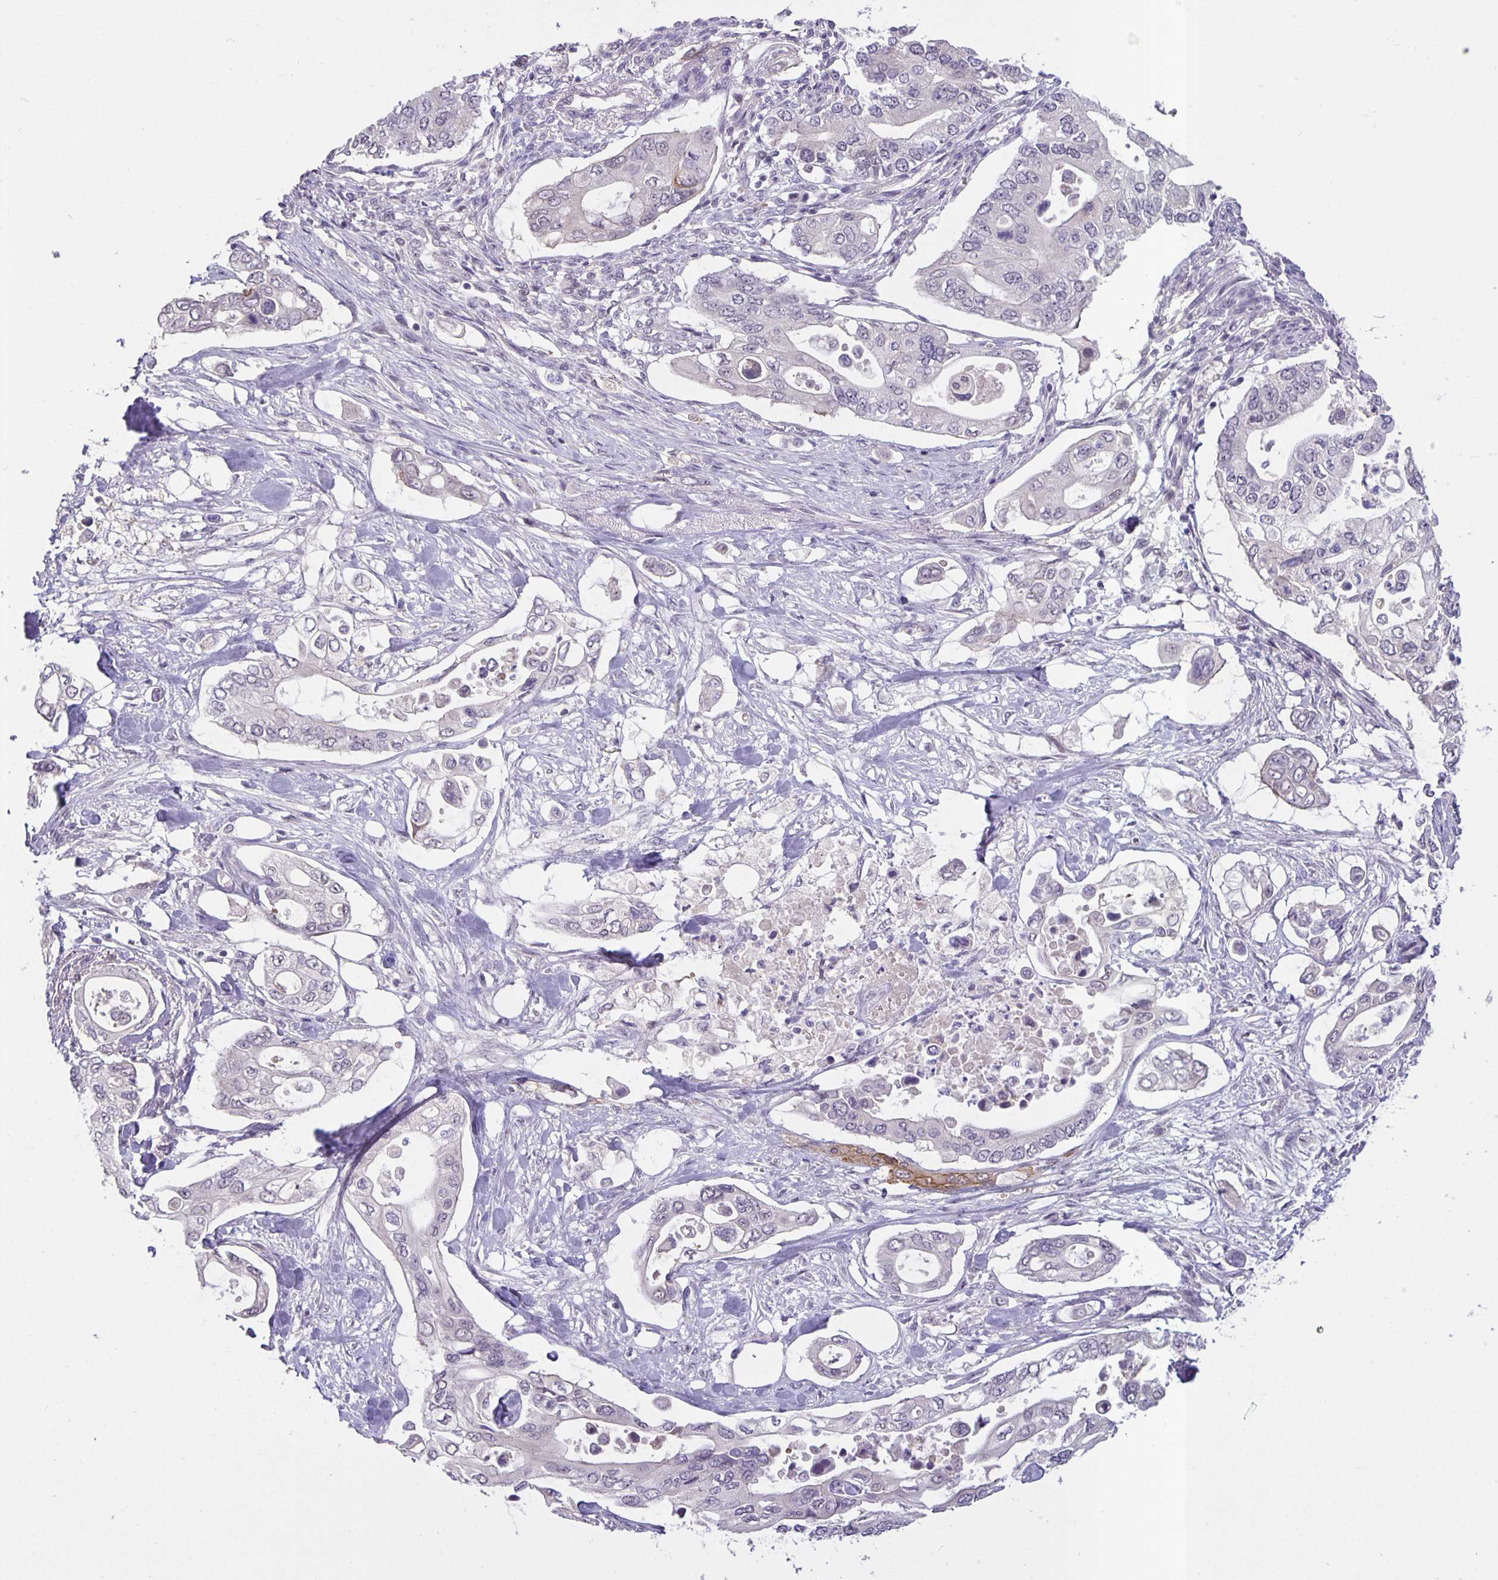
{"staining": {"intensity": "negative", "quantity": "none", "location": "none"}, "tissue": "pancreatic cancer", "cell_type": "Tumor cells", "image_type": "cancer", "snomed": [{"axis": "morphology", "description": "Adenocarcinoma, NOS"}, {"axis": "topography", "description": "Pancreas"}], "caption": "Tumor cells show no significant positivity in pancreatic cancer (adenocarcinoma).", "gene": "ARVCF", "patient": {"sex": "female", "age": 63}}